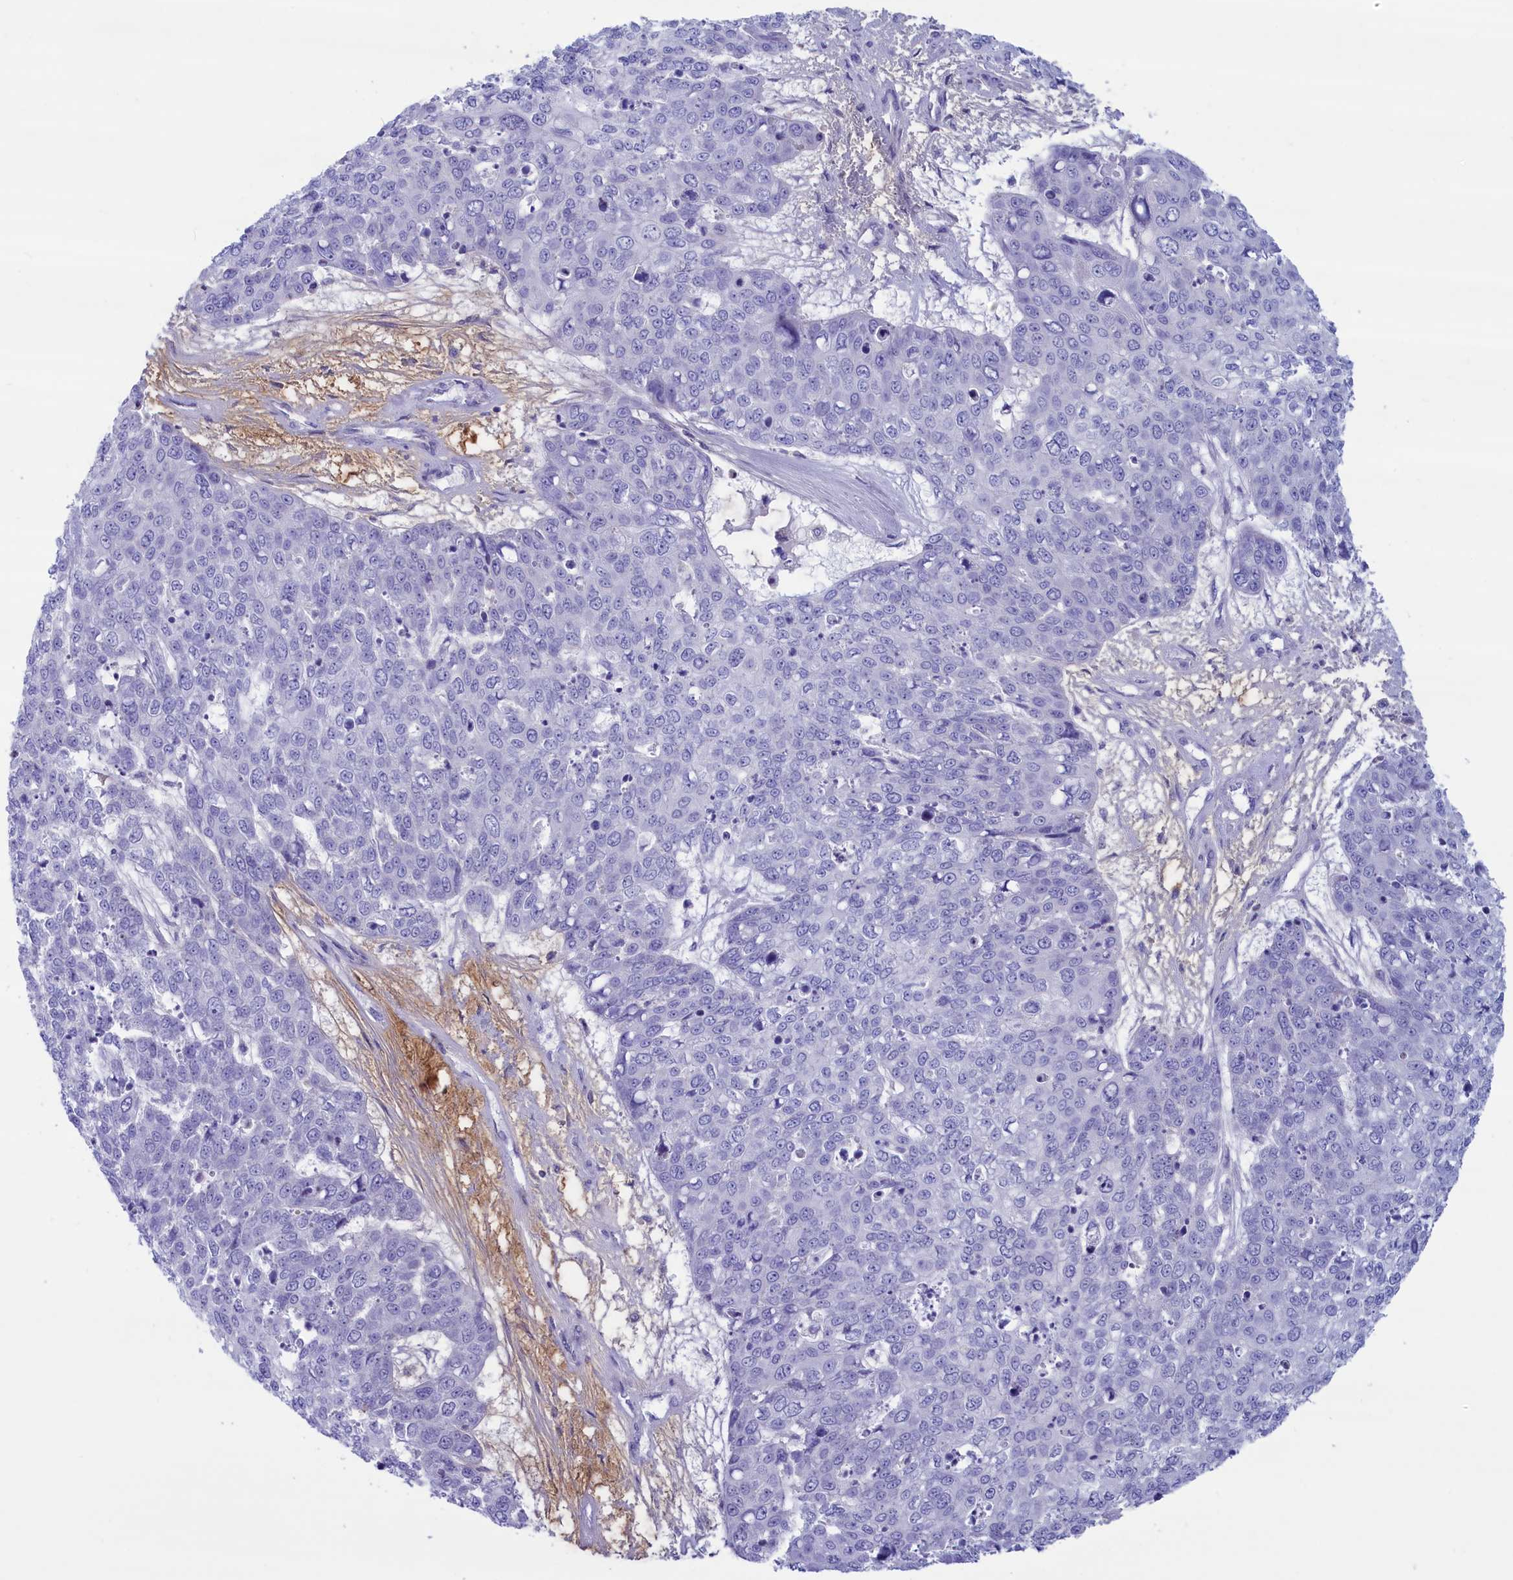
{"staining": {"intensity": "negative", "quantity": "none", "location": "none"}, "tissue": "skin cancer", "cell_type": "Tumor cells", "image_type": "cancer", "snomed": [{"axis": "morphology", "description": "Squamous cell carcinoma, NOS"}, {"axis": "topography", "description": "Skin"}], "caption": "This is a photomicrograph of immunohistochemistry (IHC) staining of skin cancer, which shows no staining in tumor cells. Nuclei are stained in blue.", "gene": "MPV17L2", "patient": {"sex": "male", "age": 71}}